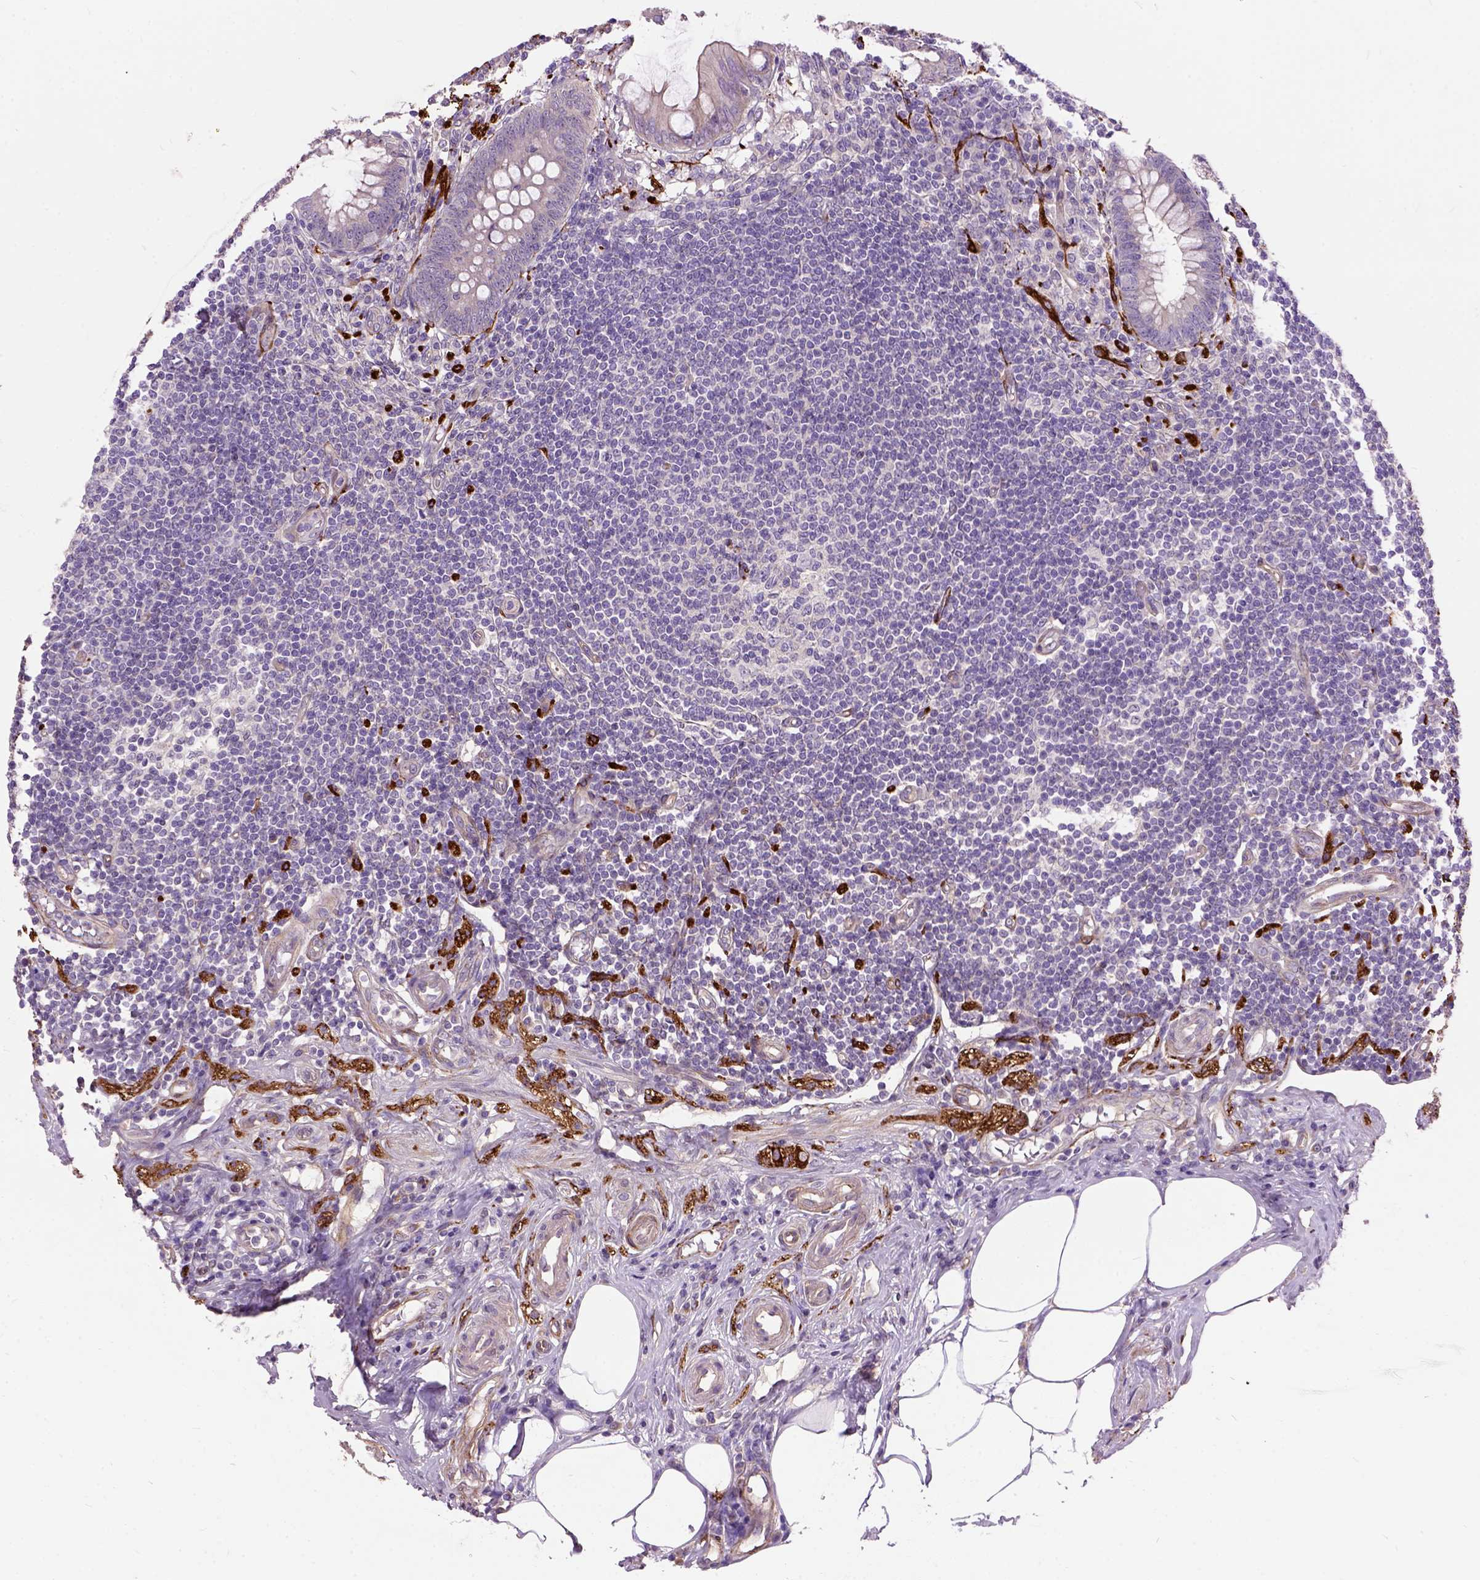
{"staining": {"intensity": "negative", "quantity": "none", "location": "none"}, "tissue": "appendix", "cell_type": "Glandular cells", "image_type": "normal", "snomed": [{"axis": "morphology", "description": "Normal tissue, NOS"}, {"axis": "topography", "description": "Appendix"}], "caption": "Image shows no significant protein staining in glandular cells of unremarkable appendix. (Immunohistochemistry, brightfield microscopy, high magnification).", "gene": "MAPT", "patient": {"sex": "female", "age": 57}}